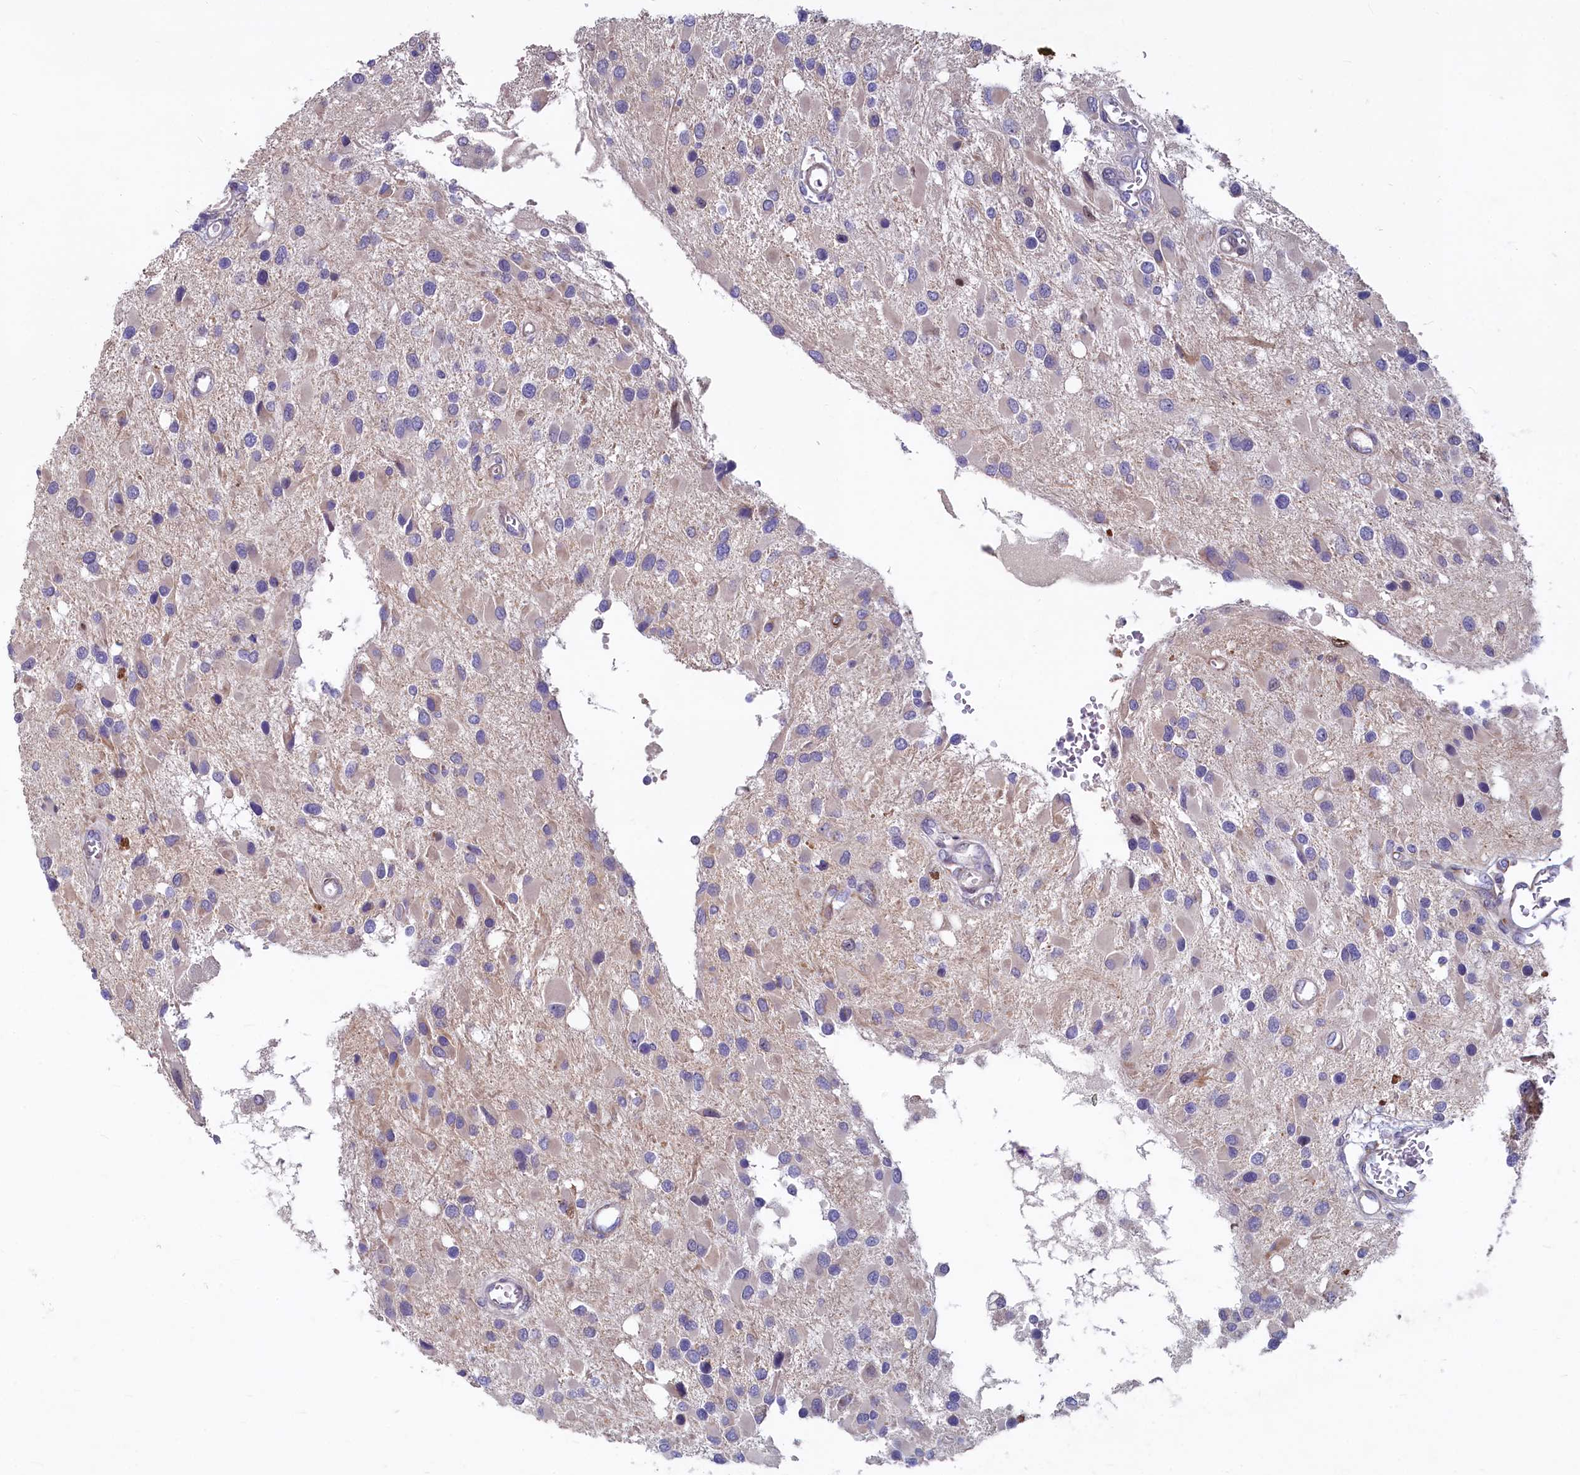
{"staining": {"intensity": "negative", "quantity": "none", "location": "none"}, "tissue": "glioma", "cell_type": "Tumor cells", "image_type": "cancer", "snomed": [{"axis": "morphology", "description": "Glioma, malignant, High grade"}, {"axis": "topography", "description": "Brain"}], "caption": "High power microscopy image of an IHC photomicrograph of malignant high-grade glioma, revealing no significant positivity in tumor cells.", "gene": "ASXL3", "patient": {"sex": "male", "age": 53}}